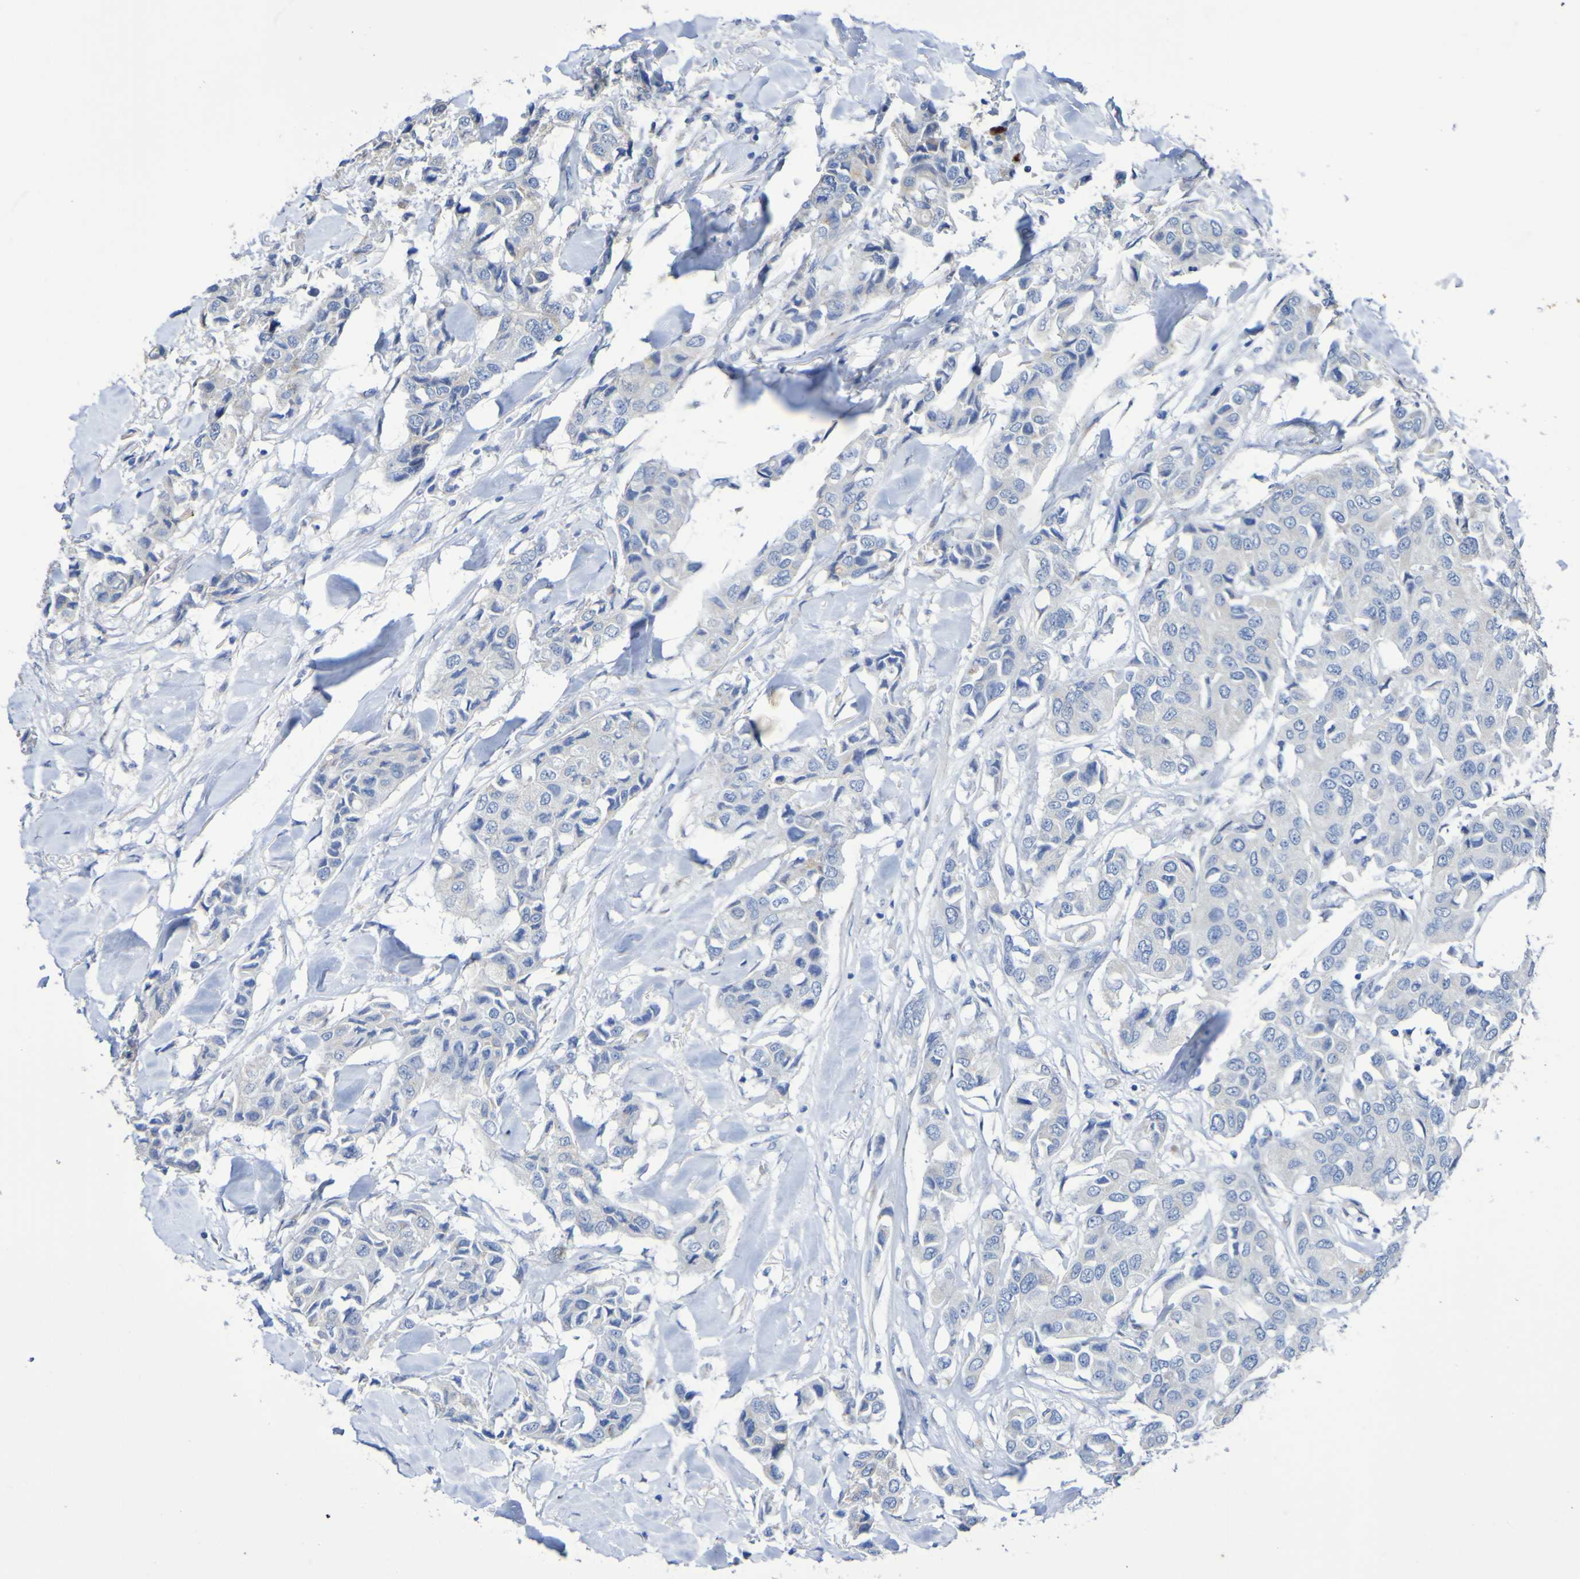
{"staining": {"intensity": "negative", "quantity": "none", "location": "none"}, "tissue": "breast cancer", "cell_type": "Tumor cells", "image_type": "cancer", "snomed": [{"axis": "morphology", "description": "Duct carcinoma"}, {"axis": "topography", "description": "Breast"}], "caption": "Photomicrograph shows no protein staining in tumor cells of breast cancer tissue.", "gene": "C11orf24", "patient": {"sex": "female", "age": 80}}